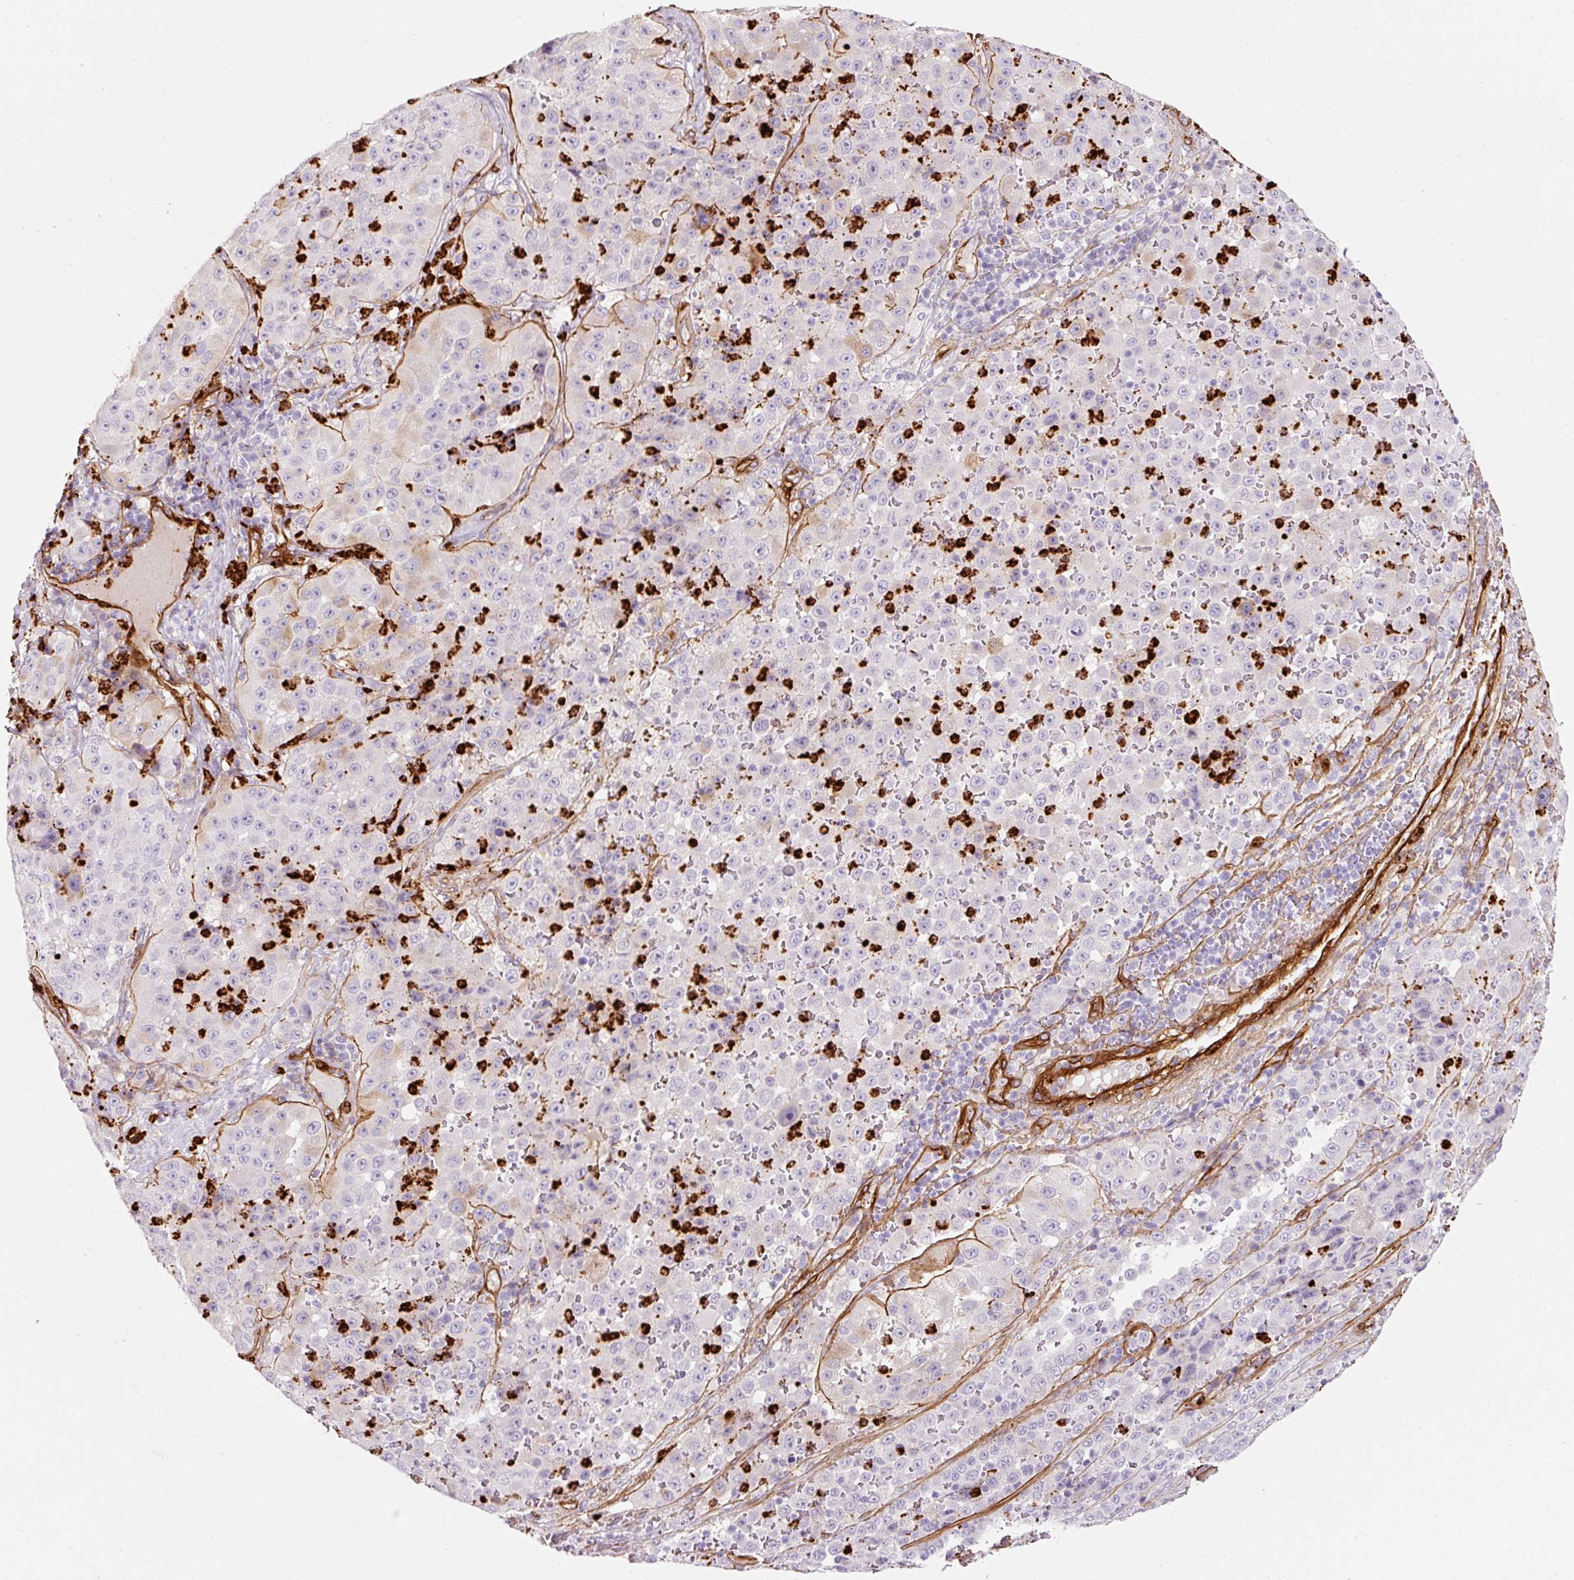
{"staining": {"intensity": "negative", "quantity": "none", "location": "none"}, "tissue": "melanoma", "cell_type": "Tumor cells", "image_type": "cancer", "snomed": [{"axis": "morphology", "description": "Malignant melanoma, Metastatic site"}, {"axis": "topography", "description": "Lymph node"}], "caption": "Protein analysis of melanoma shows no significant positivity in tumor cells.", "gene": "LOXL4", "patient": {"sex": "male", "age": 62}}